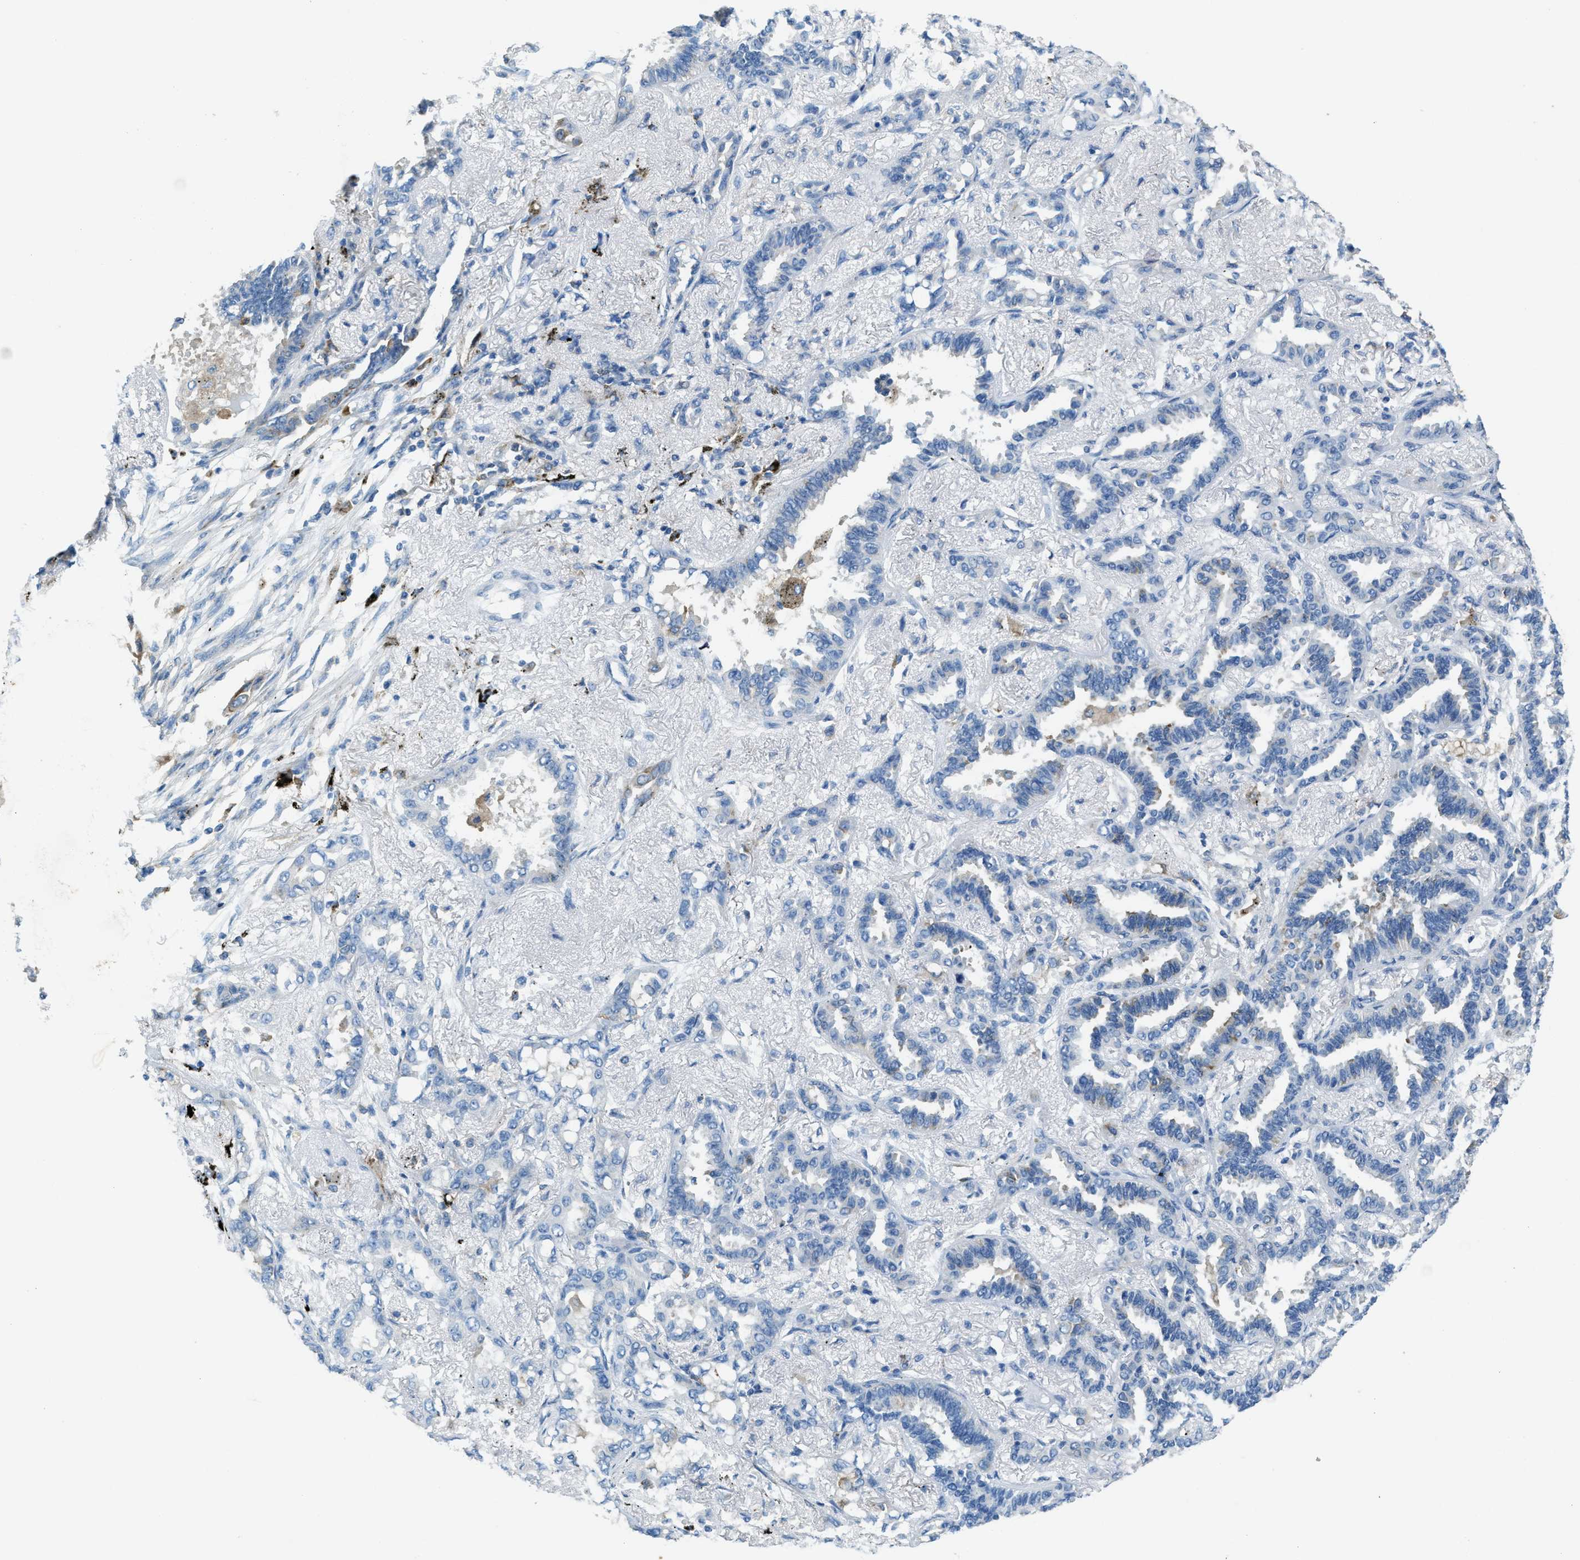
{"staining": {"intensity": "negative", "quantity": "none", "location": "none"}, "tissue": "lung cancer", "cell_type": "Tumor cells", "image_type": "cancer", "snomed": [{"axis": "morphology", "description": "Adenocarcinoma, NOS"}, {"axis": "topography", "description": "Lung"}], "caption": "The micrograph demonstrates no staining of tumor cells in lung cancer (adenocarcinoma).", "gene": "MATCAP2", "patient": {"sex": "male", "age": 59}}